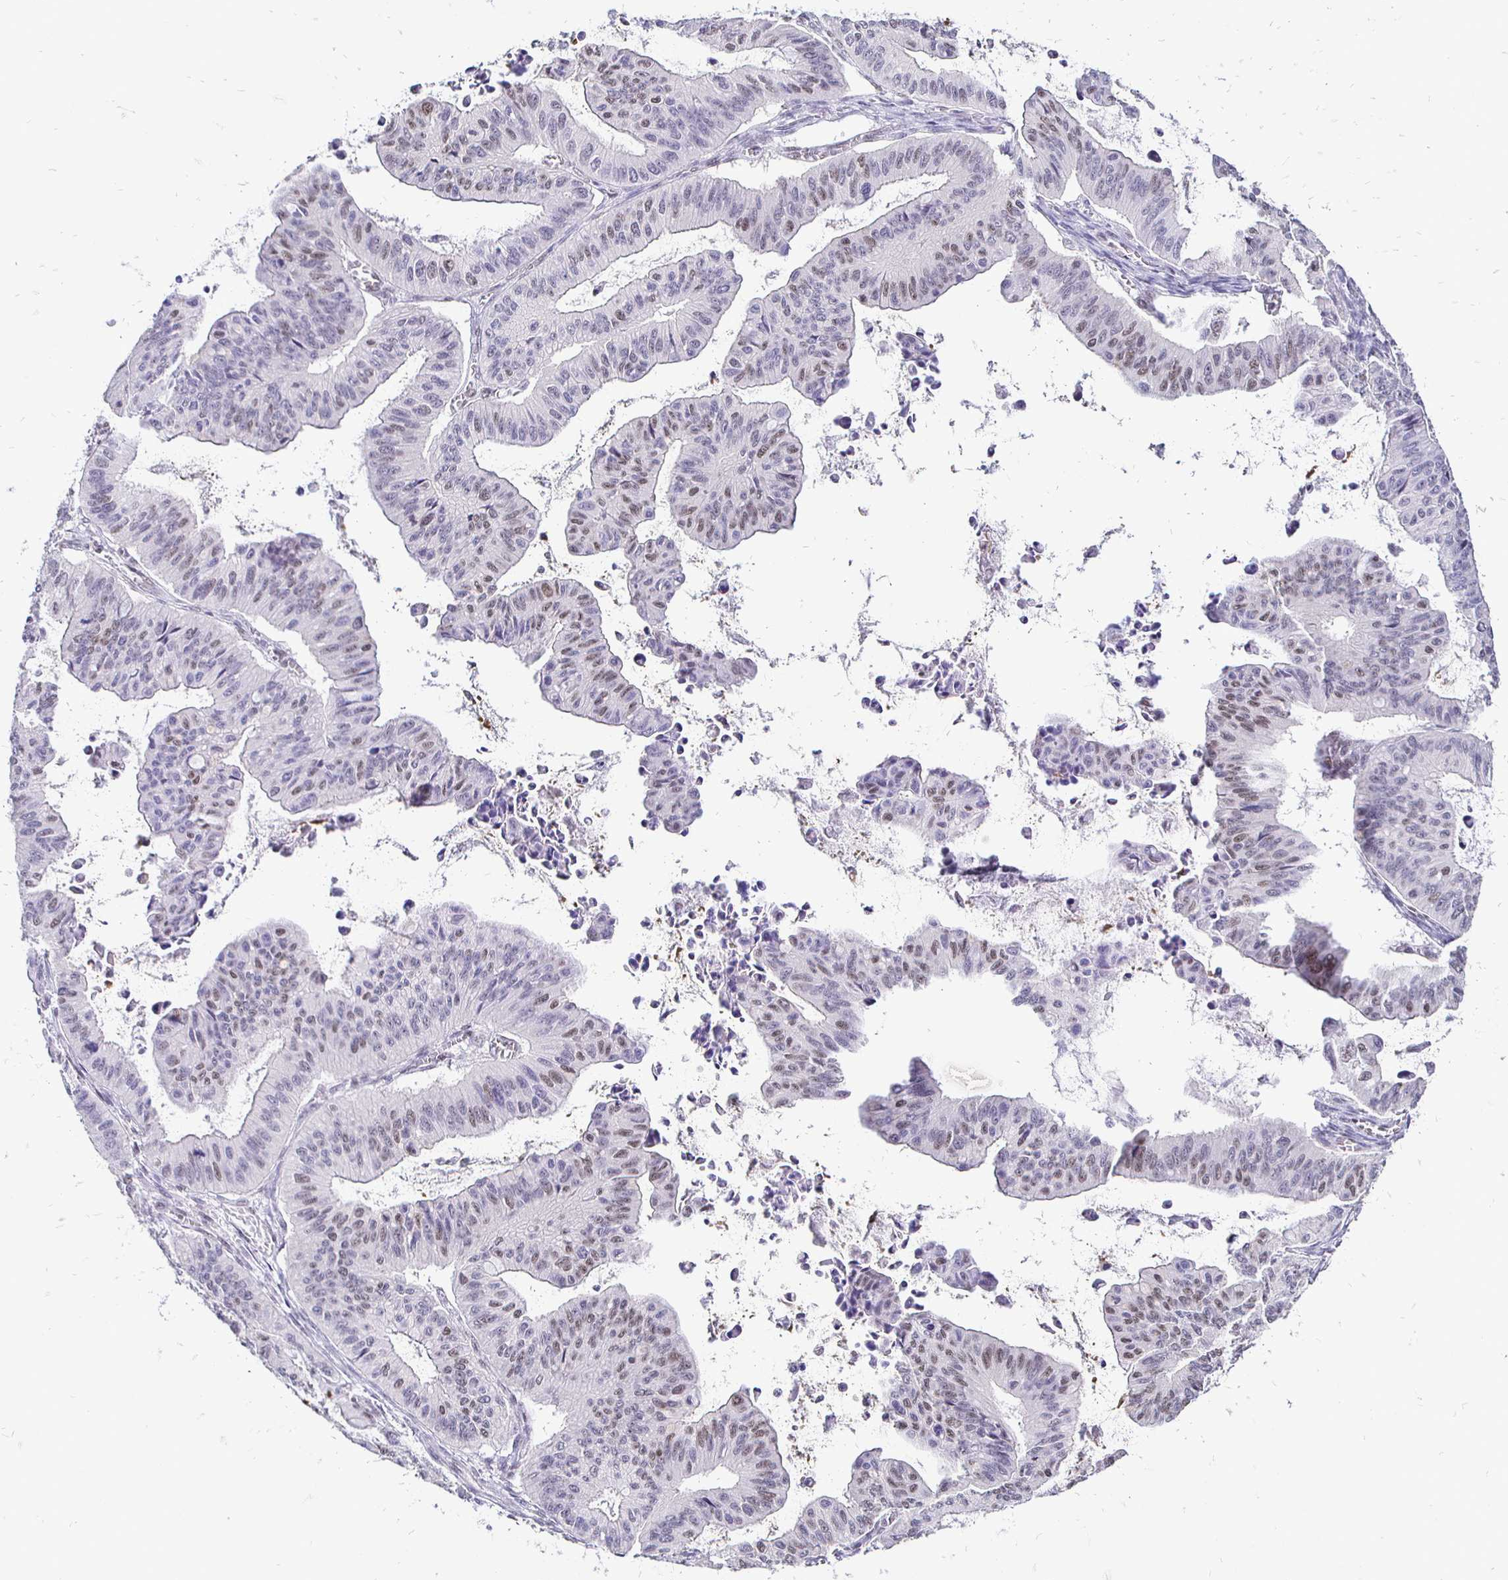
{"staining": {"intensity": "weak", "quantity": "25%-75%", "location": "nuclear"}, "tissue": "ovarian cancer", "cell_type": "Tumor cells", "image_type": "cancer", "snomed": [{"axis": "morphology", "description": "Cystadenocarcinoma, mucinous, NOS"}, {"axis": "topography", "description": "Ovary"}], "caption": "Mucinous cystadenocarcinoma (ovarian) was stained to show a protein in brown. There is low levels of weak nuclear staining in approximately 25%-75% of tumor cells.", "gene": "SIN3A", "patient": {"sex": "female", "age": 72}}